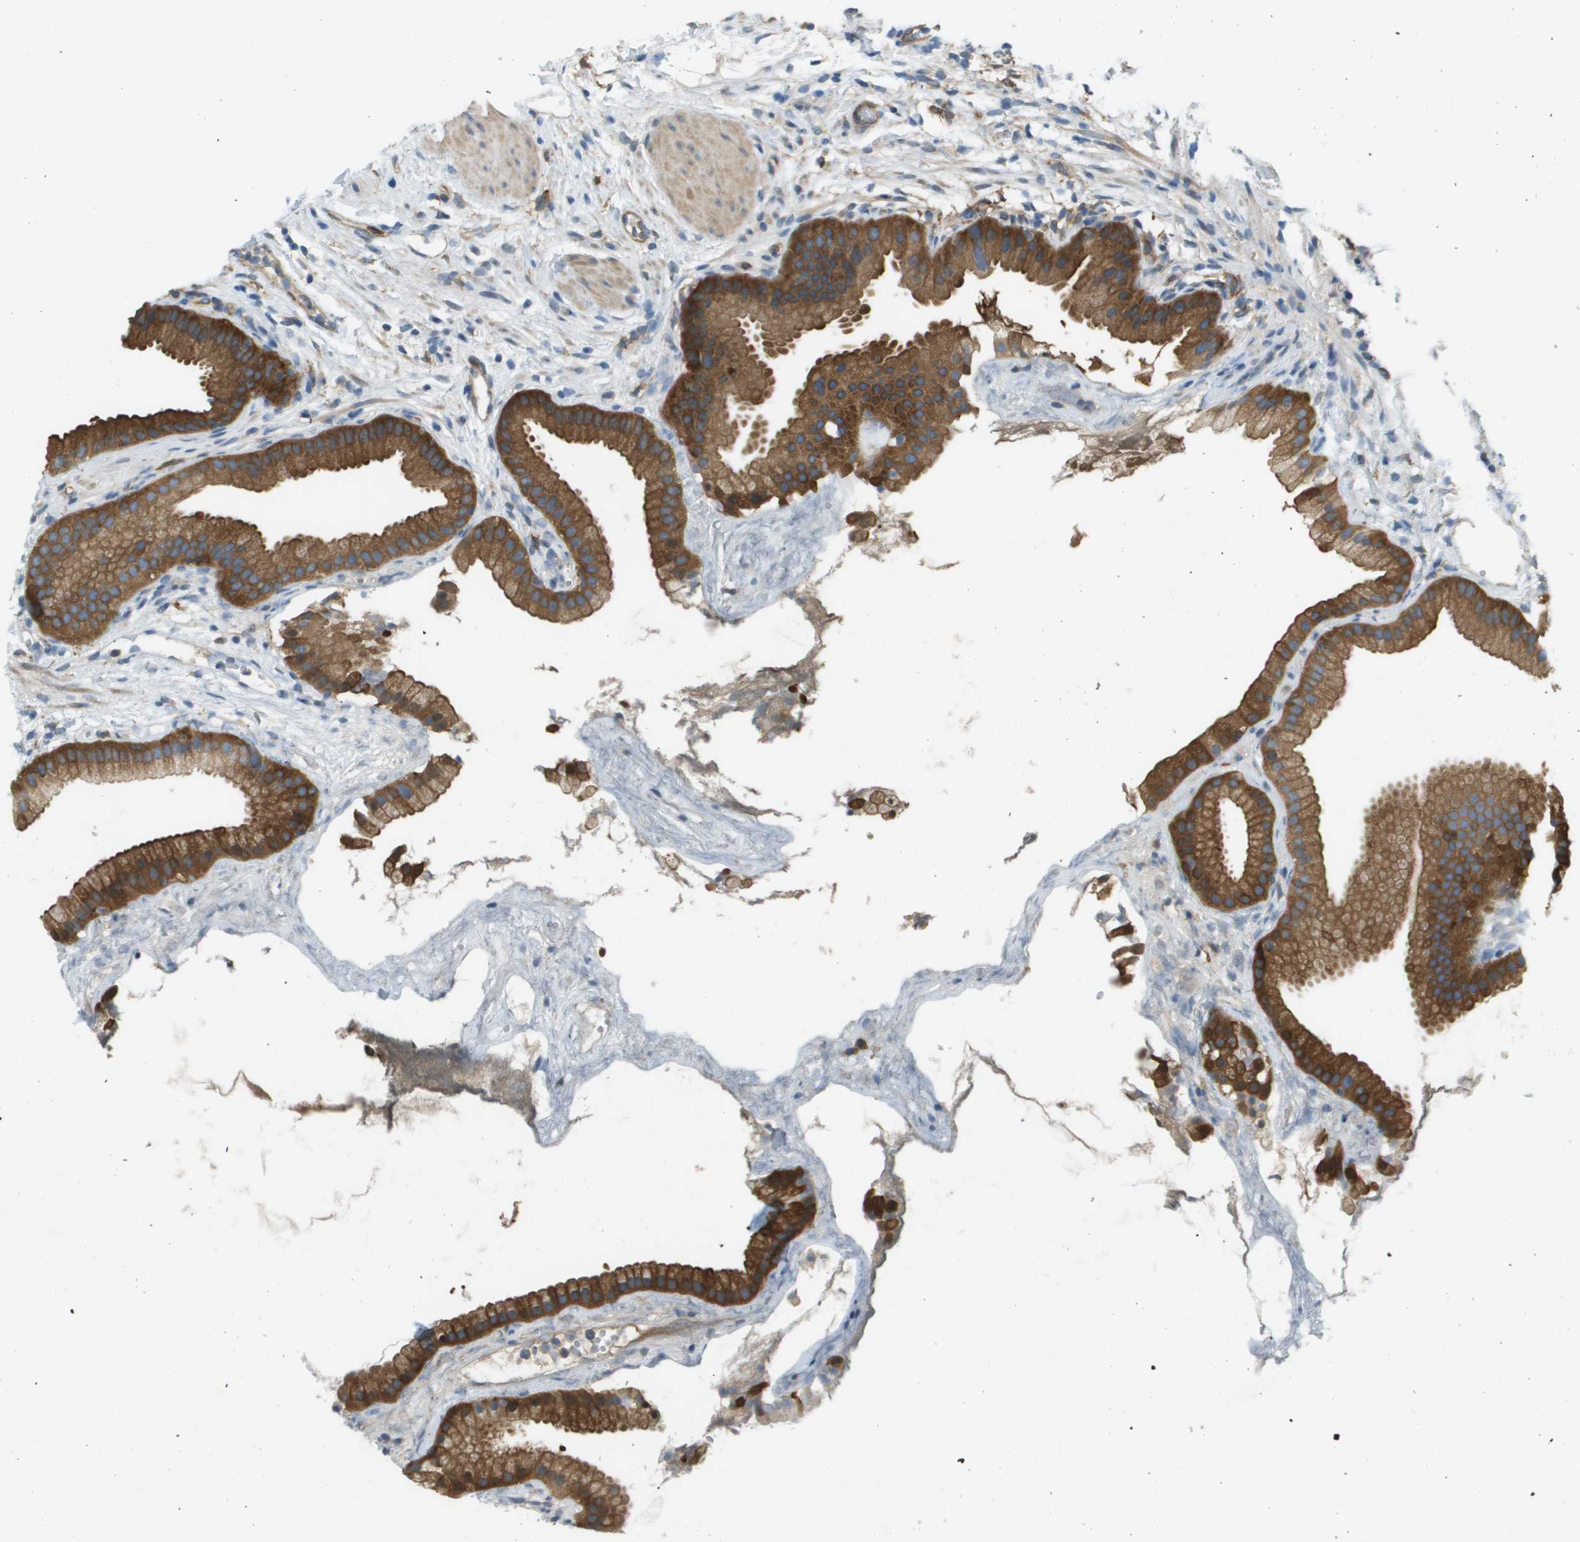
{"staining": {"intensity": "moderate", "quantity": ">75%", "location": "cytoplasmic/membranous"}, "tissue": "gallbladder", "cell_type": "Glandular cells", "image_type": "normal", "snomed": [{"axis": "morphology", "description": "Normal tissue, NOS"}, {"axis": "topography", "description": "Gallbladder"}], "caption": "Gallbladder stained with DAB (3,3'-diaminobenzidine) immunohistochemistry exhibits medium levels of moderate cytoplasmic/membranous expression in about >75% of glandular cells. Using DAB (3,3'-diaminobenzidine) (brown) and hematoxylin (blue) stains, captured at high magnification using brightfield microscopy.", "gene": "CORO1B", "patient": {"sex": "female", "age": 64}}